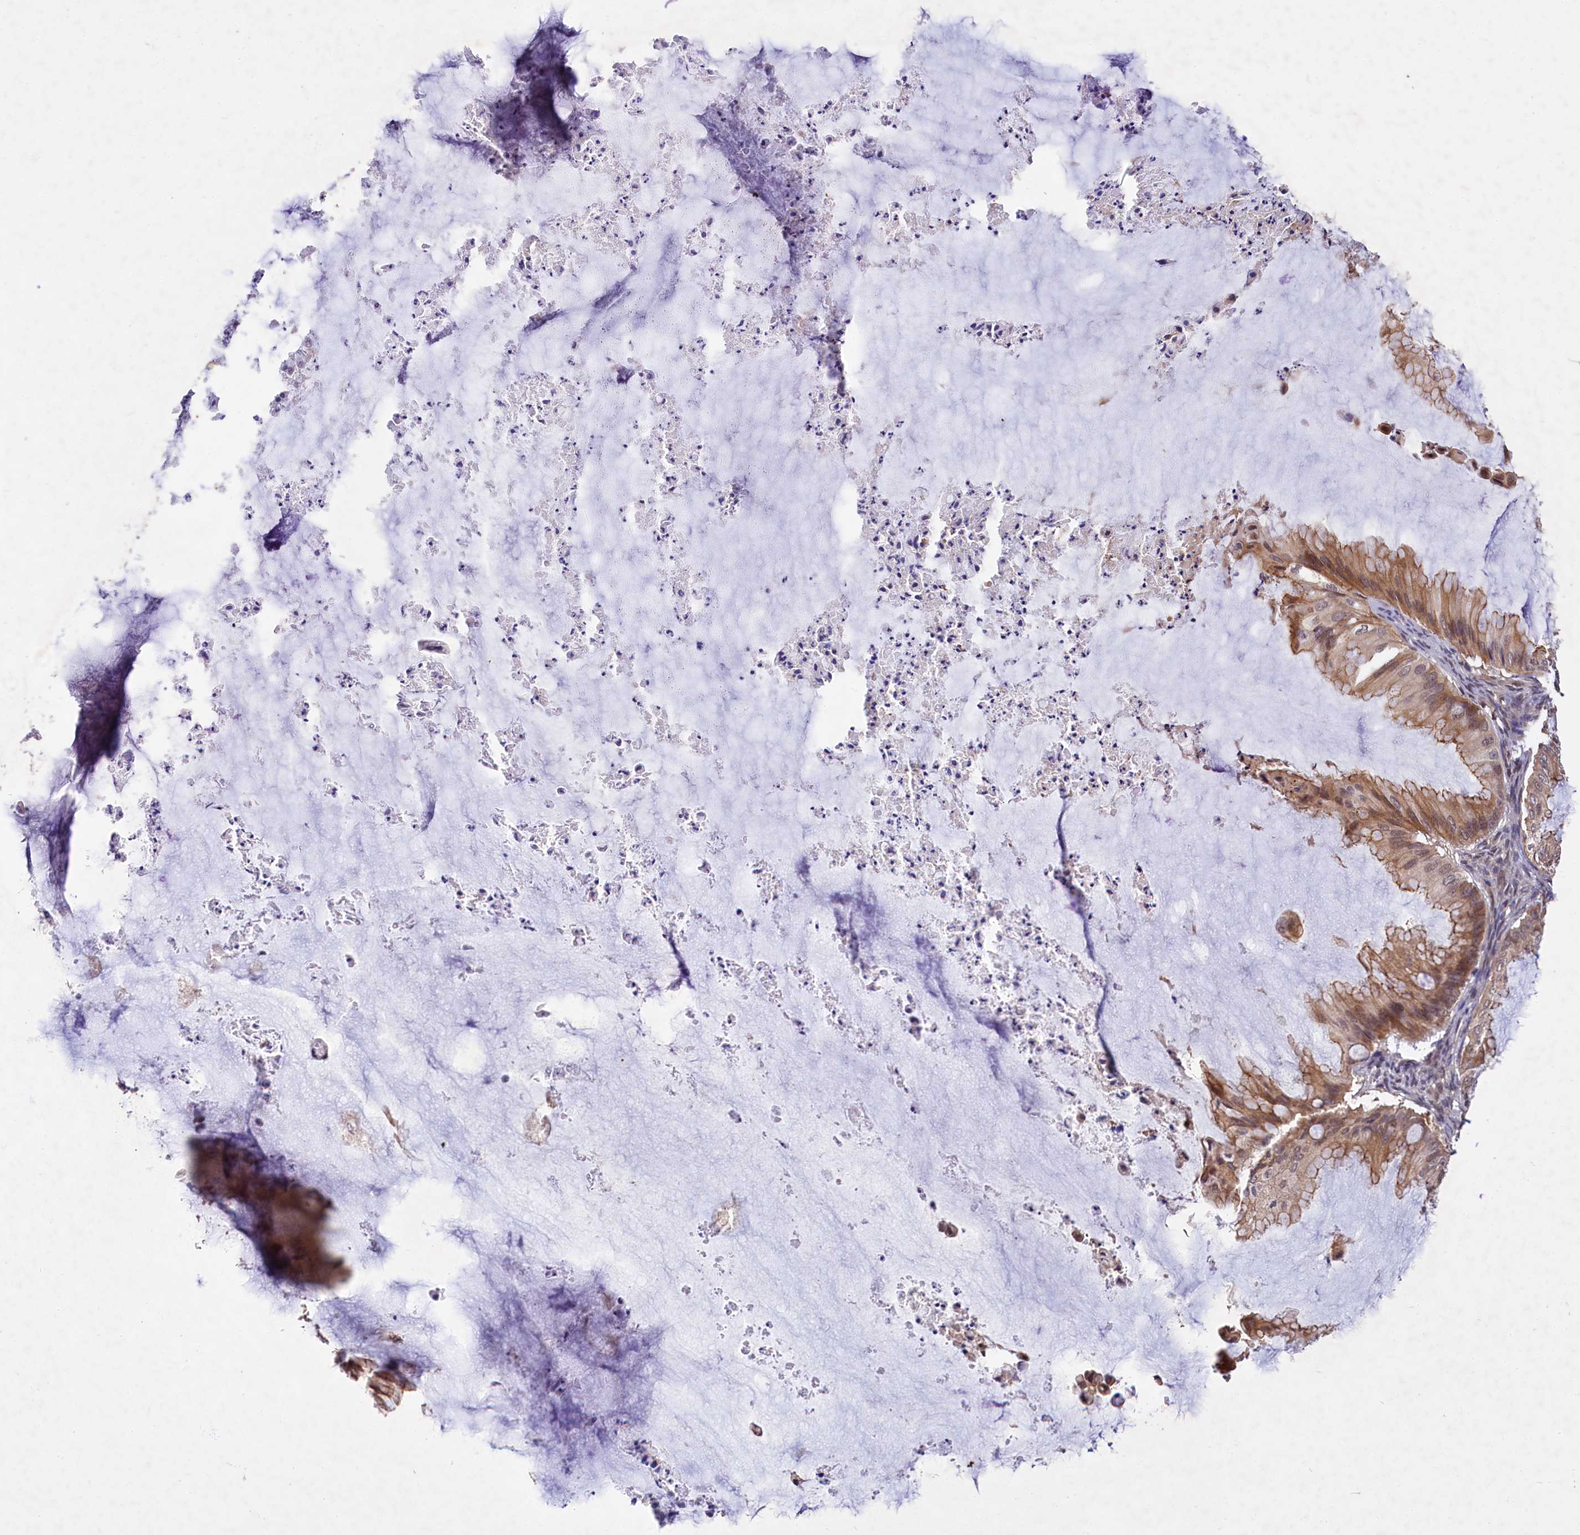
{"staining": {"intensity": "moderate", "quantity": "<25%", "location": "cytoplasmic/membranous"}, "tissue": "ovarian cancer", "cell_type": "Tumor cells", "image_type": "cancer", "snomed": [{"axis": "morphology", "description": "Cystadenocarcinoma, mucinous, NOS"}, {"axis": "topography", "description": "Ovary"}], "caption": "High-power microscopy captured an IHC image of mucinous cystadenocarcinoma (ovarian), revealing moderate cytoplasmic/membranous staining in approximately <25% of tumor cells. The staining is performed using DAB brown chromogen to label protein expression. The nuclei are counter-stained blue using hematoxylin.", "gene": "UBE3A", "patient": {"sex": "female", "age": 71}}